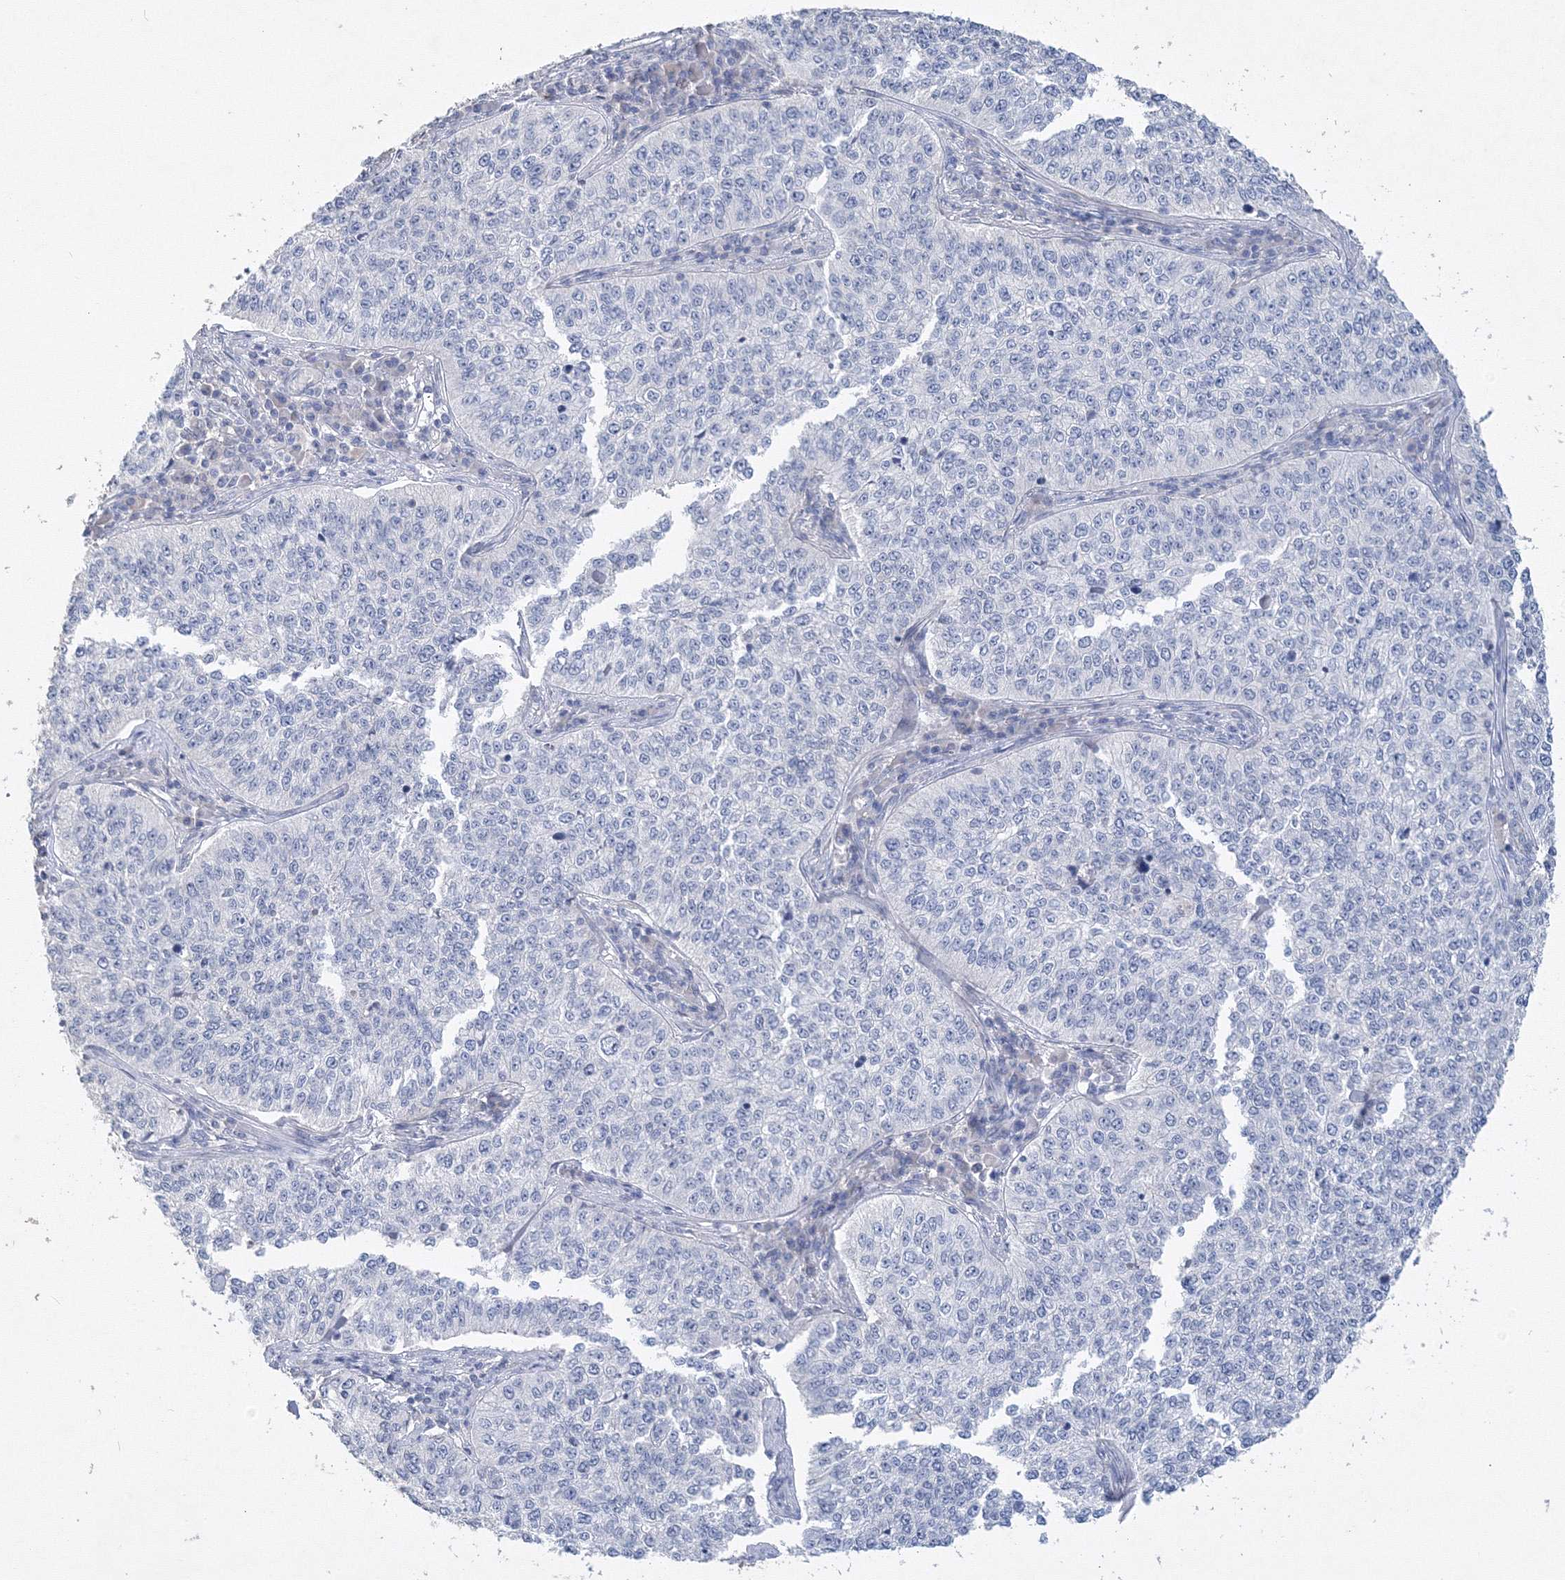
{"staining": {"intensity": "negative", "quantity": "none", "location": "none"}, "tissue": "cervical cancer", "cell_type": "Tumor cells", "image_type": "cancer", "snomed": [{"axis": "morphology", "description": "Squamous cell carcinoma, NOS"}, {"axis": "topography", "description": "Cervix"}], "caption": "High power microscopy histopathology image of an IHC micrograph of cervical squamous cell carcinoma, revealing no significant positivity in tumor cells.", "gene": "OSBPL6", "patient": {"sex": "female", "age": 35}}